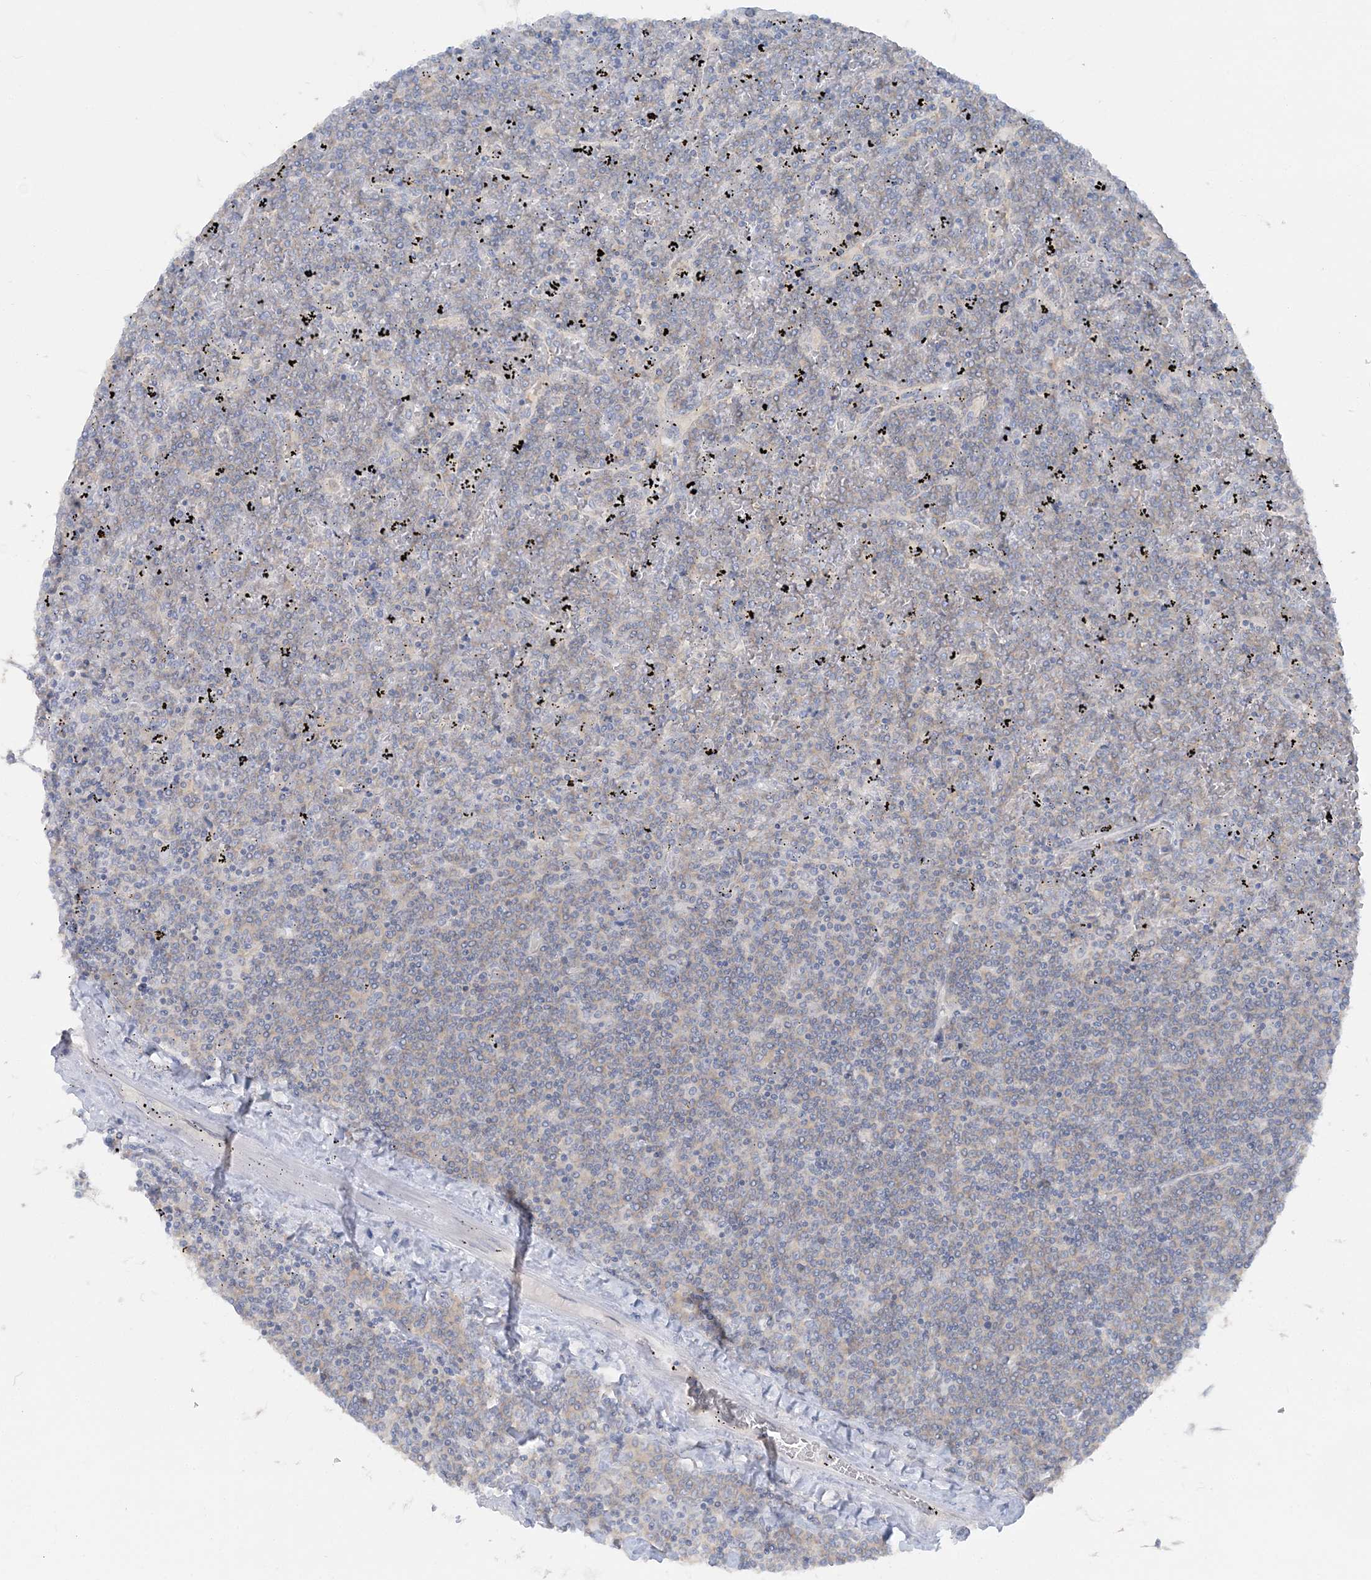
{"staining": {"intensity": "negative", "quantity": "none", "location": "none"}, "tissue": "lymphoma", "cell_type": "Tumor cells", "image_type": "cancer", "snomed": [{"axis": "morphology", "description": "Malignant lymphoma, non-Hodgkin's type, Low grade"}, {"axis": "topography", "description": "Spleen"}], "caption": "Human low-grade malignant lymphoma, non-Hodgkin's type stained for a protein using IHC displays no expression in tumor cells.", "gene": "TBC1D5", "patient": {"sex": "female", "age": 19}}